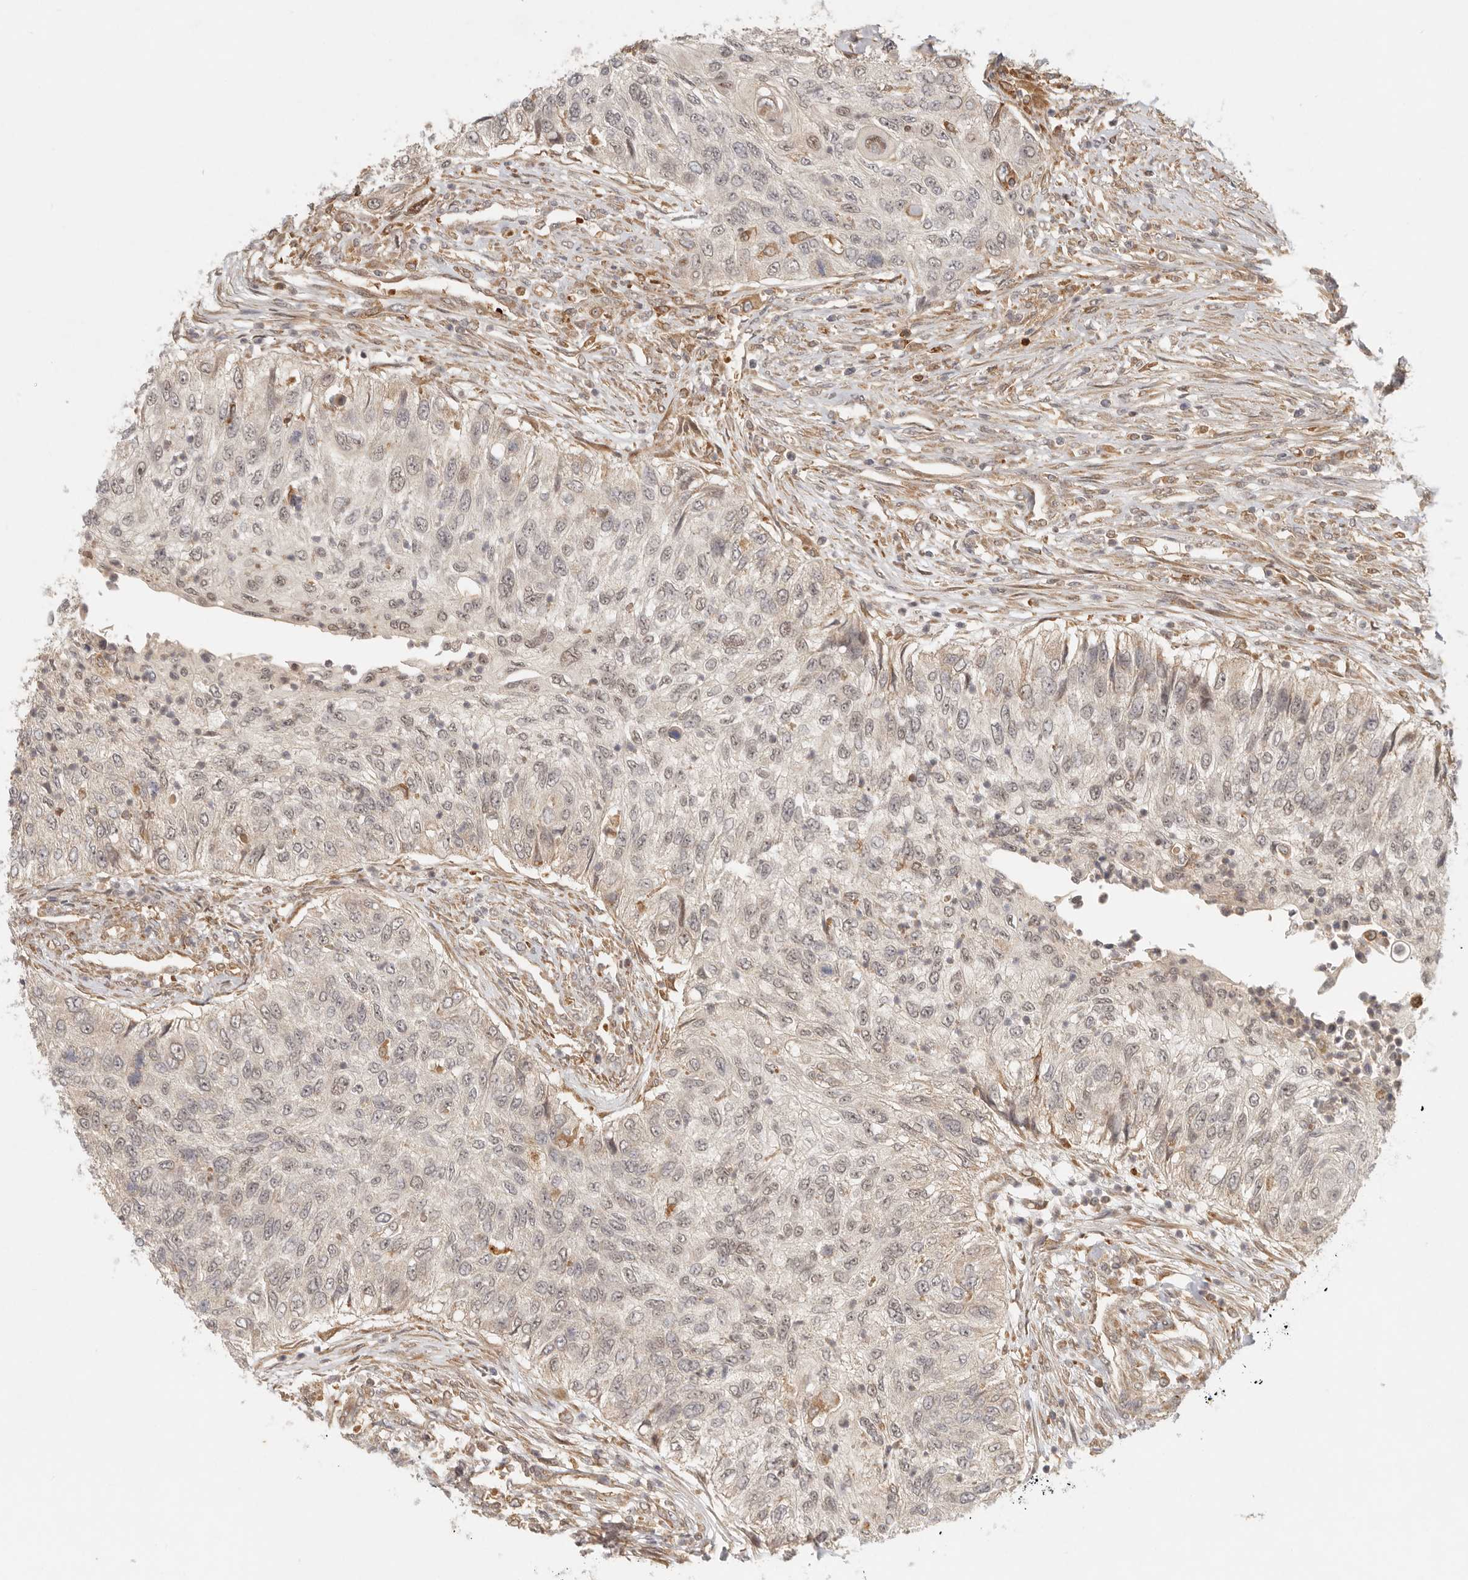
{"staining": {"intensity": "weak", "quantity": "25%-75%", "location": "nuclear"}, "tissue": "urothelial cancer", "cell_type": "Tumor cells", "image_type": "cancer", "snomed": [{"axis": "morphology", "description": "Urothelial carcinoma, High grade"}, {"axis": "topography", "description": "Urinary bladder"}], "caption": "Urothelial carcinoma (high-grade) tissue displays weak nuclear positivity in approximately 25%-75% of tumor cells", "gene": "AHDC1", "patient": {"sex": "female", "age": 60}}